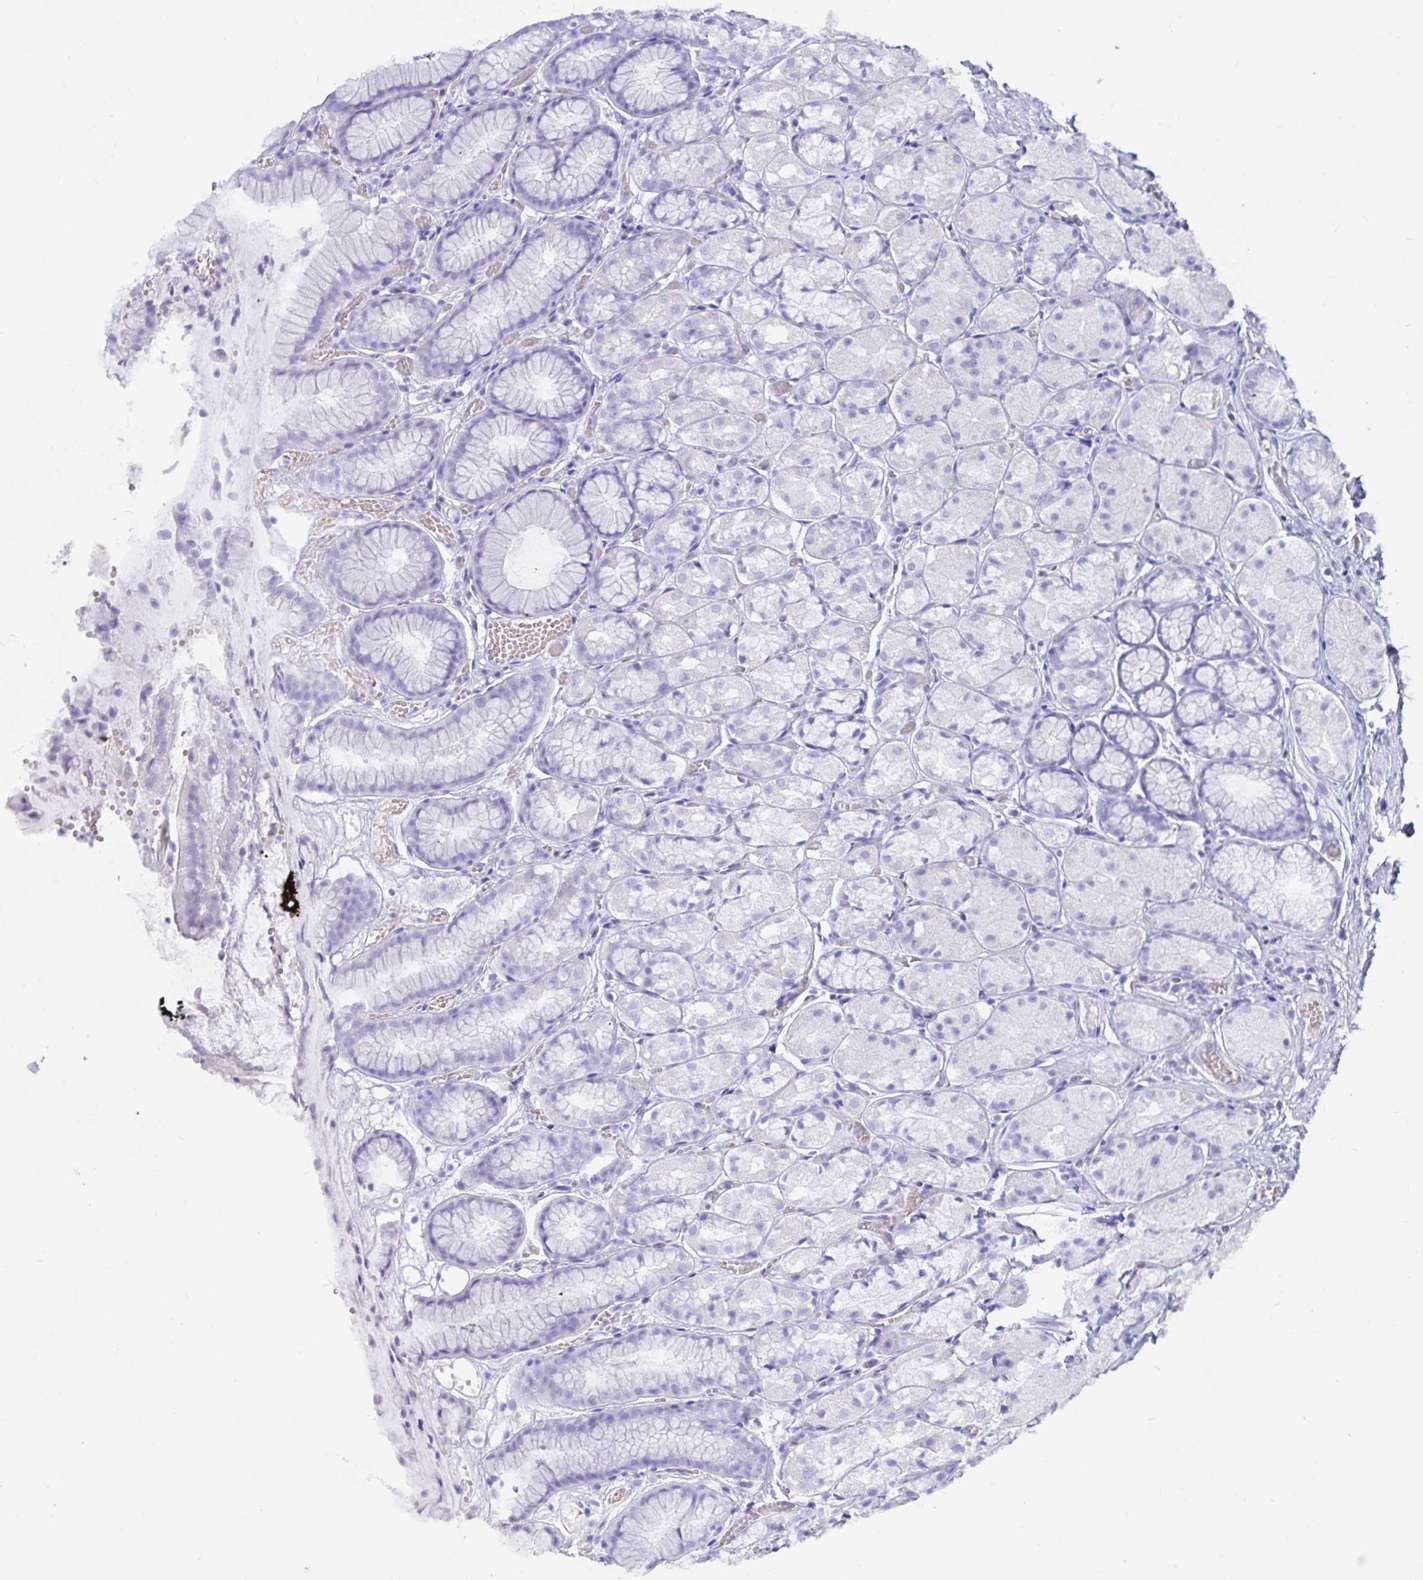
{"staining": {"intensity": "negative", "quantity": "none", "location": "none"}, "tissue": "stomach", "cell_type": "Glandular cells", "image_type": "normal", "snomed": [{"axis": "morphology", "description": "Normal tissue, NOS"}, {"axis": "topography", "description": "Stomach"}], "caption": "There is no significant positivity in glandular cells of stomach. Nuclei are stained in blue.", "gene": "ZPBP2", "patient": {"sex": "male", "age": 70}}